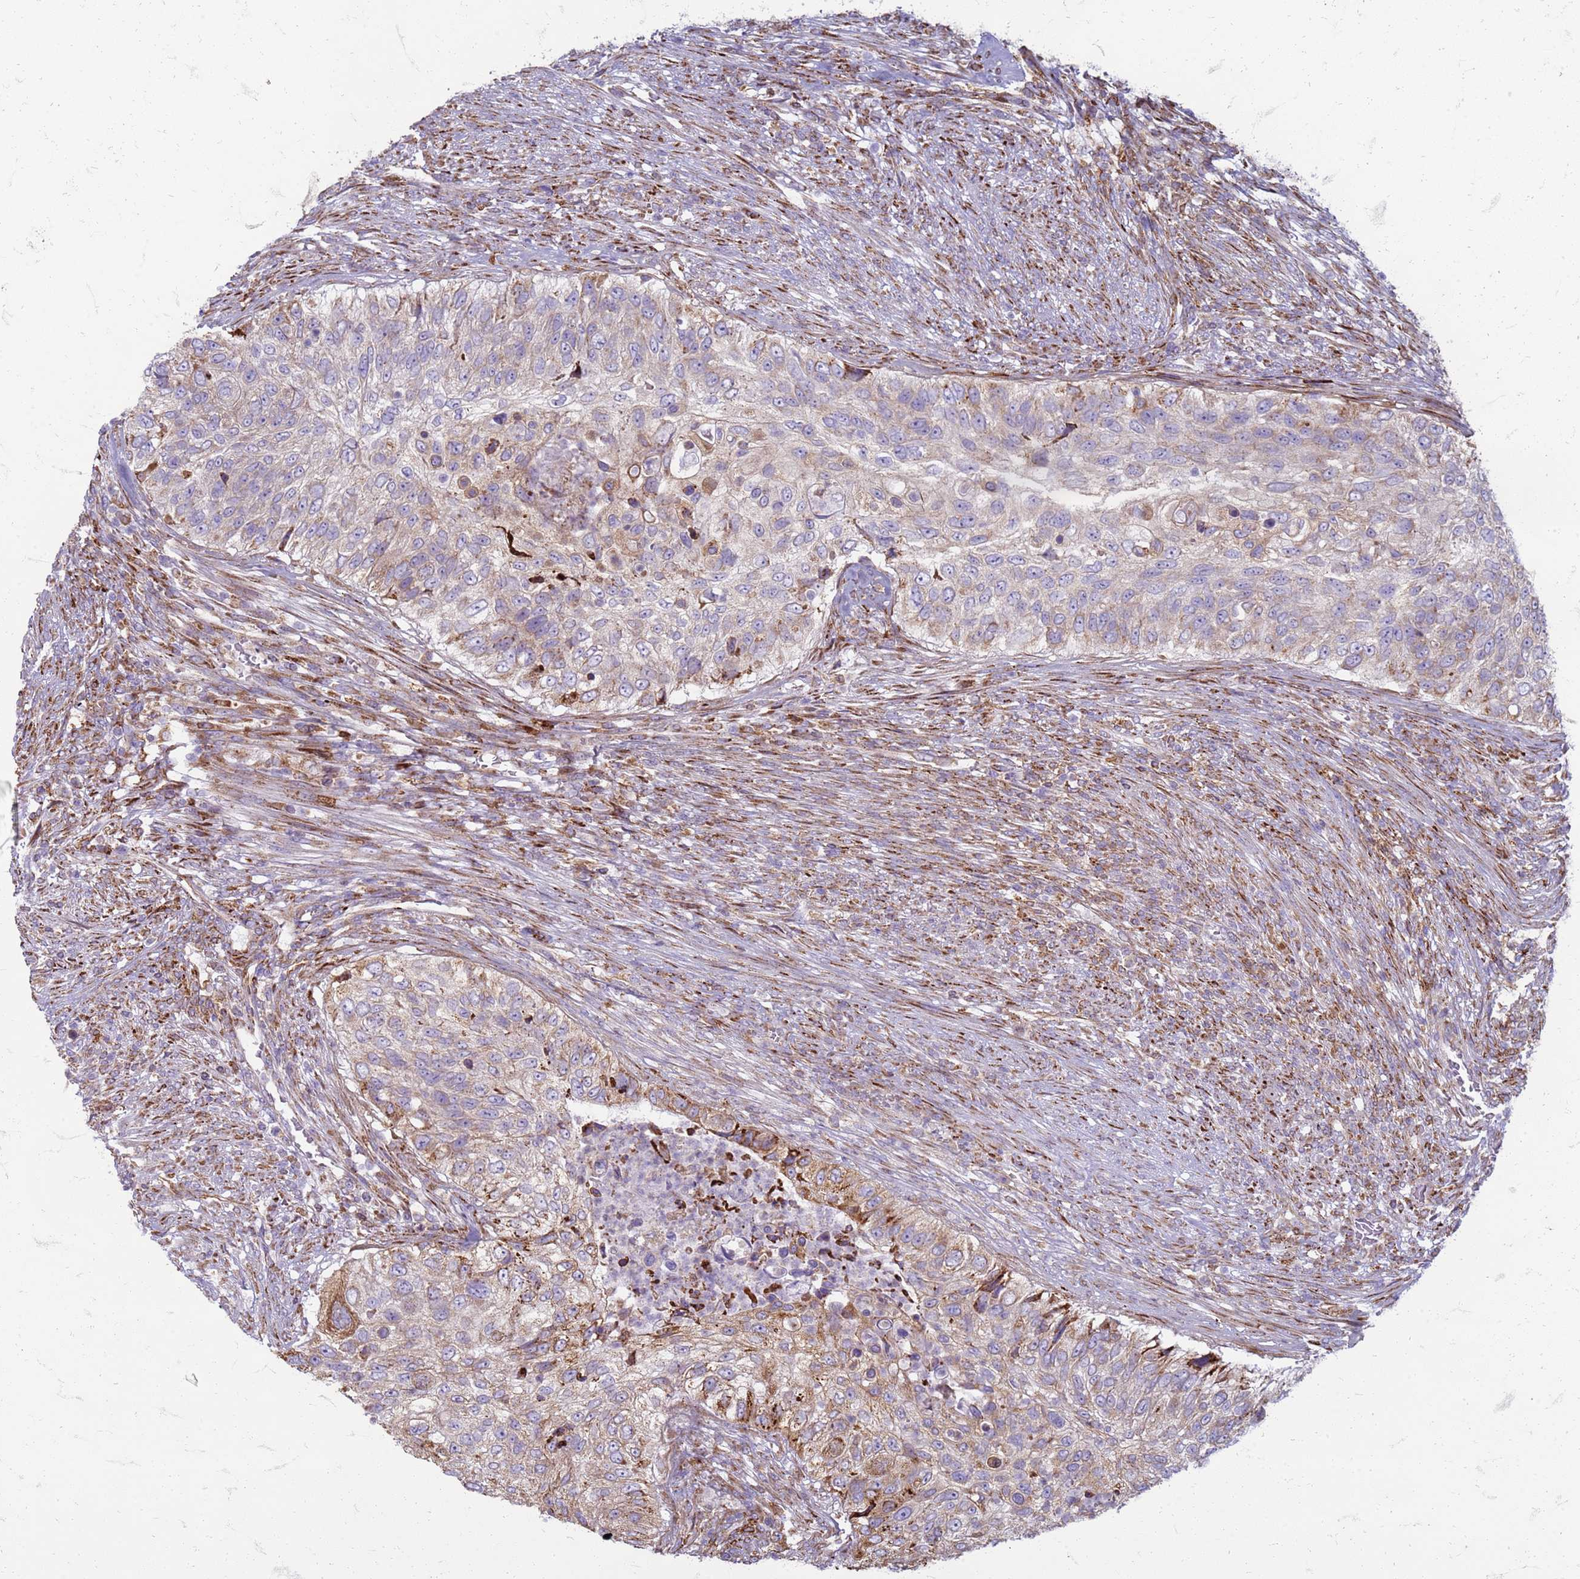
{"staining": {"intensity": "moderate", "quantity": "<25%", "location": "cytoplasmic/membranous"}, "tissue": "urothelial cancer", "cell_type": "Tumor cells", "image_type": "cancer", "snomed": [{"axis": "morphology", "description": "Urothelial carcinoma, High grade"}, {"axis": "topography", "description": "Urinary bladder"}], "caption": "A brown stain labels moderate cytoplasmic/membranous expression of a protein in urothelial cancer tumor cells.", "gene": "PDK3", "patient": {"sex": "female", "age": 60}}